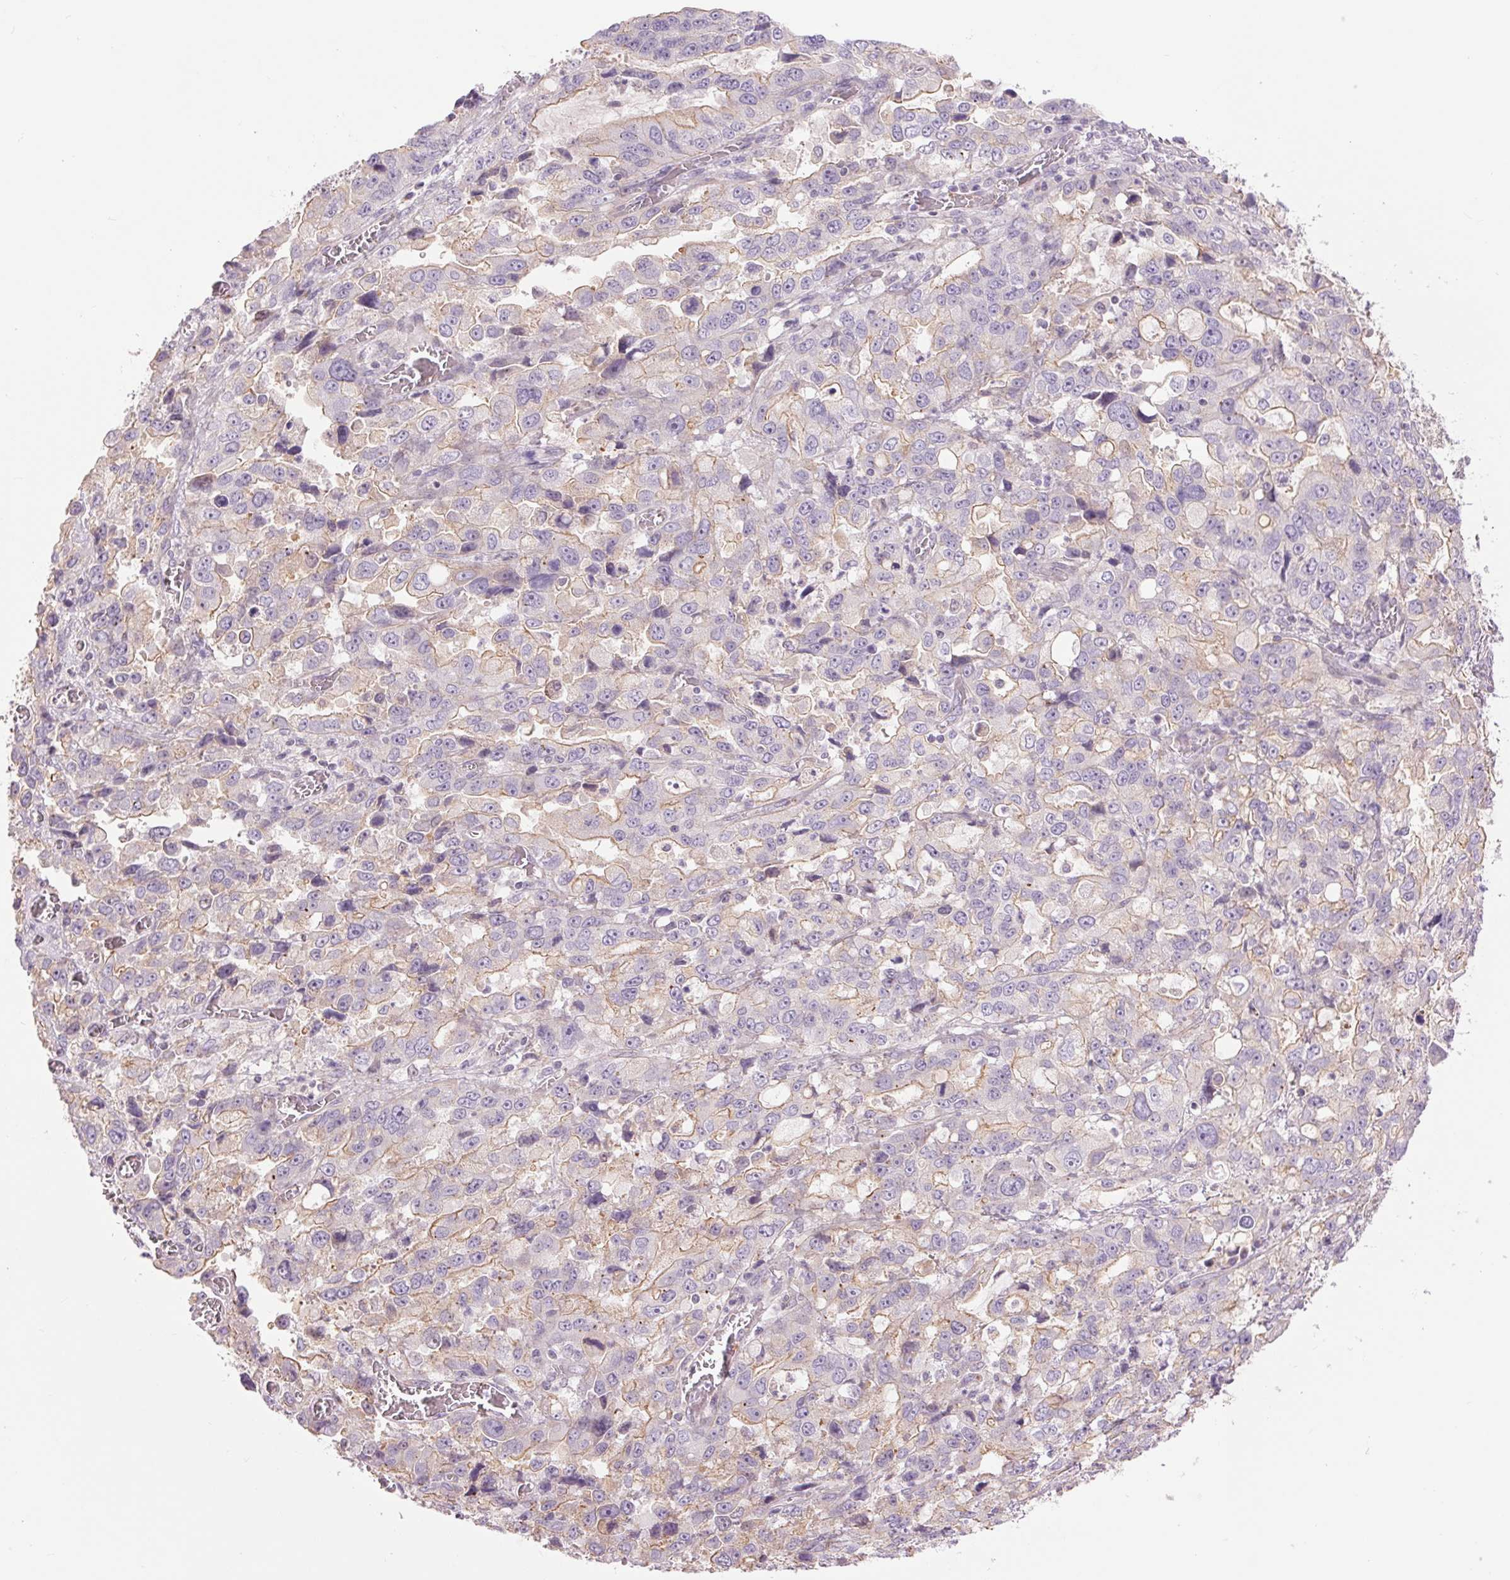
{"staining": {"intensity": "weak", "quantity": "25%-75%", "location": "cytoplasmic/membranous"}, "tissue": "stomach cancer", "cell_type": "Tumor cells", "image_type": "cancer", "snomed": [{"axis": "morphology", "description": "Adenocarcinoma, NOS"}, {"axis": "topography", "description": "Stomach, upper"}], "caption": "Immunohistochemistry of adenocarcinoma (stomach) exhibits low levels of weak cytoplasmic/membranous staining in approximately 25%-75% of tumor cells. (DAB (3,3'-diaminobenzidine) = brown stain, brightfield microscopy at high magnification).", "gene": "CTNNA3", "patient": {"sex": "female", "age": 81}}